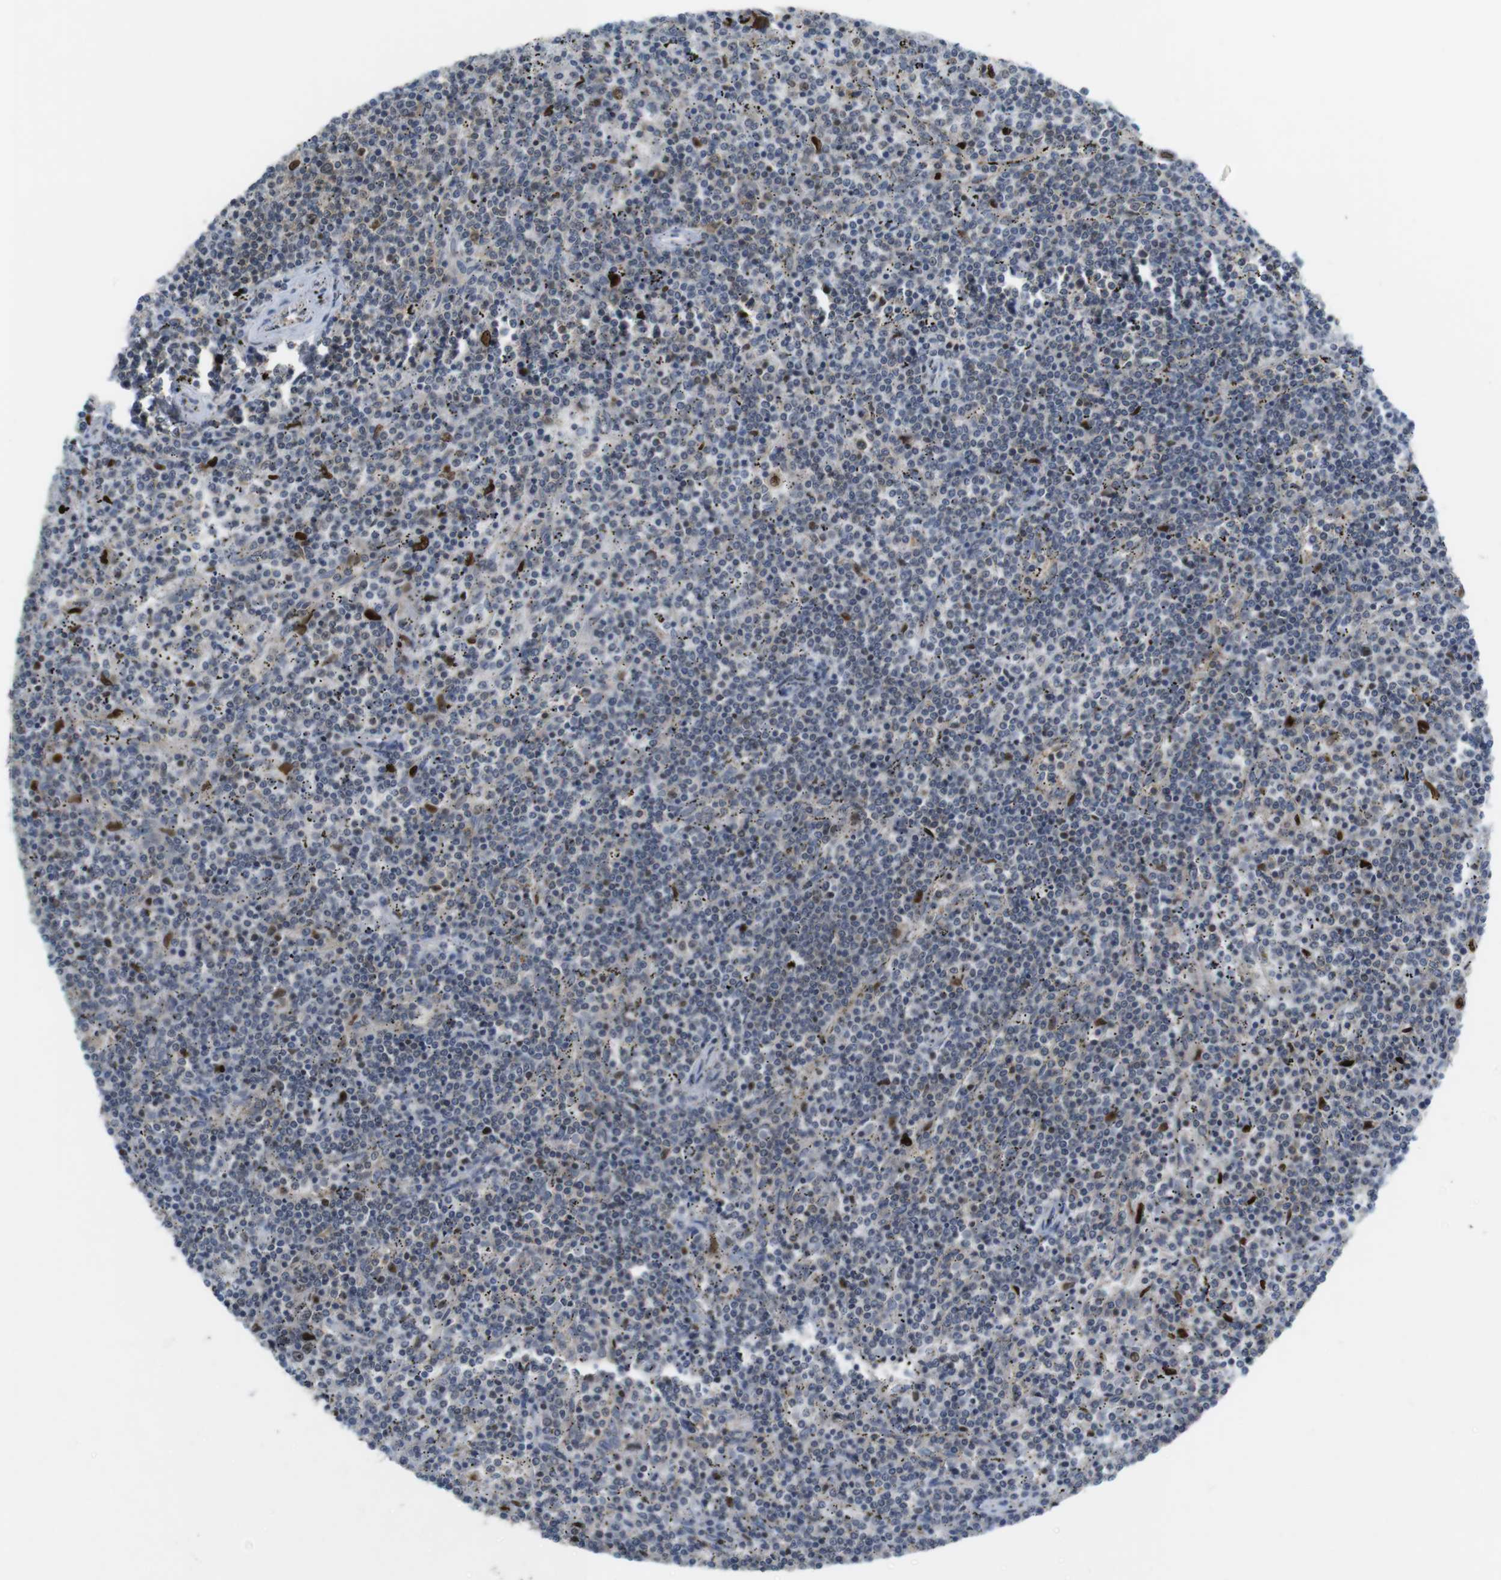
{"staining": {"intensity": "weak", "quantity": "<25%", "location": "cytoplasmic/membranous"}, "tissue": "lymphoma", "cell_type": "Tumor cells", "image_type": "cancer", "snomed": [{"axis": "morphology", "description": "Malignant lymphoma, non-Hodgkin's type, Low grade"}, {"axis": "topography", "description": "Spleen"}], "caption": "Human lymphoma stained for a protein using immunohistochemistry (IHC) exhibits no positivity in tumor cells.", "gene": "RCC1", "patient": {"sex": "female", "age": 50}}